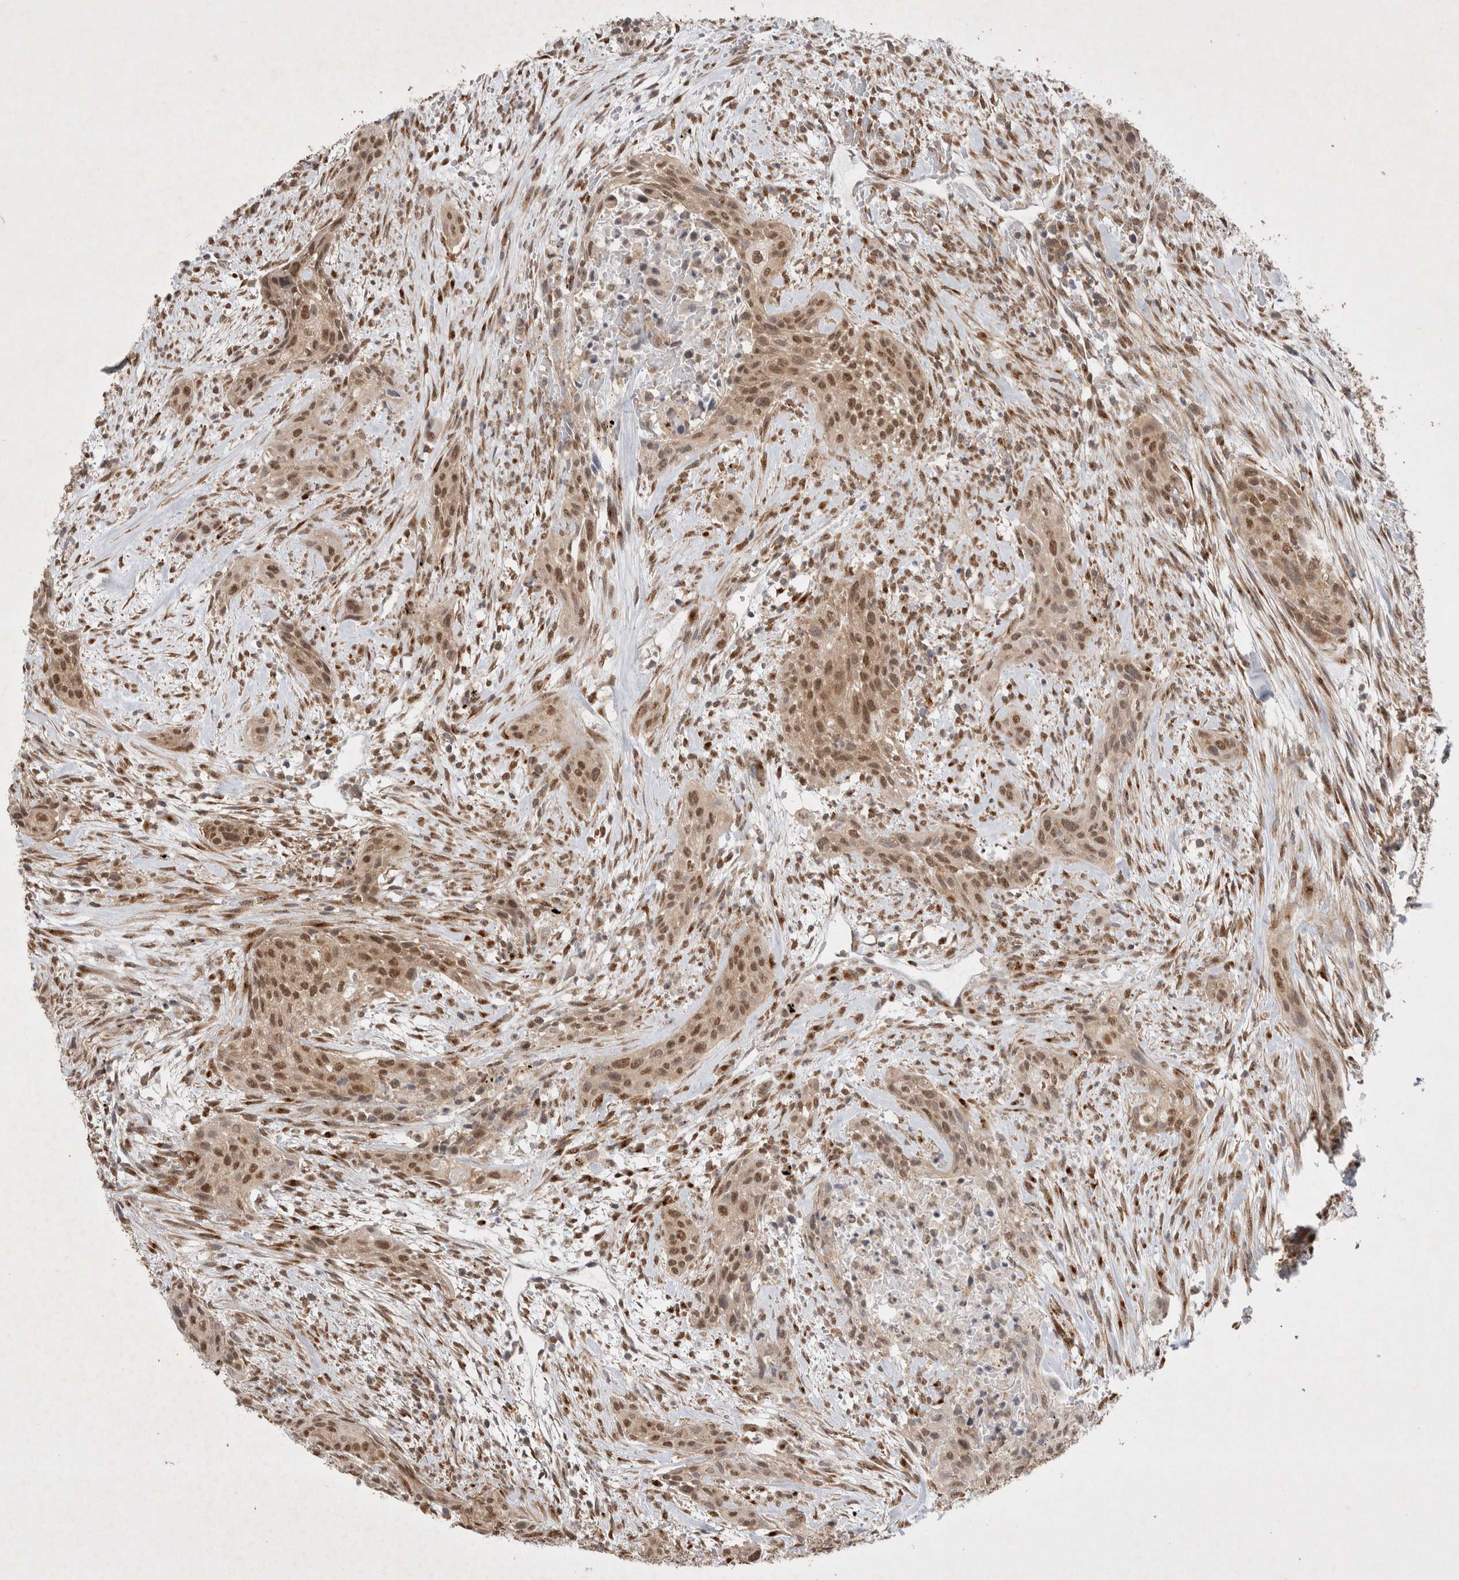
{"staining": {"intensity": "moderate", "quantity": ">75%", "location": "nuclear"}, "tissue": "urothelial cancer", "cell_type": "Tumor cells", "image_type": "cancer", "snomed": [{"axis": "morphology", "description": "Urothelial carcinoma, High grade"}, {"axis": "topography", "description": "Urinary bladder"}], "caption": "Immunohistochemistry (IHC) histopathology image of neoplastic tissue: urothelial carcinoma (high-grade) stained using IHC displays medium levels of moderate protein expression localized specifically in the nuclear of tumor cells, appearing as a nuclear brown color.", "gene": "WIPF2", "patient": {"sex": "male", "age": 35}}